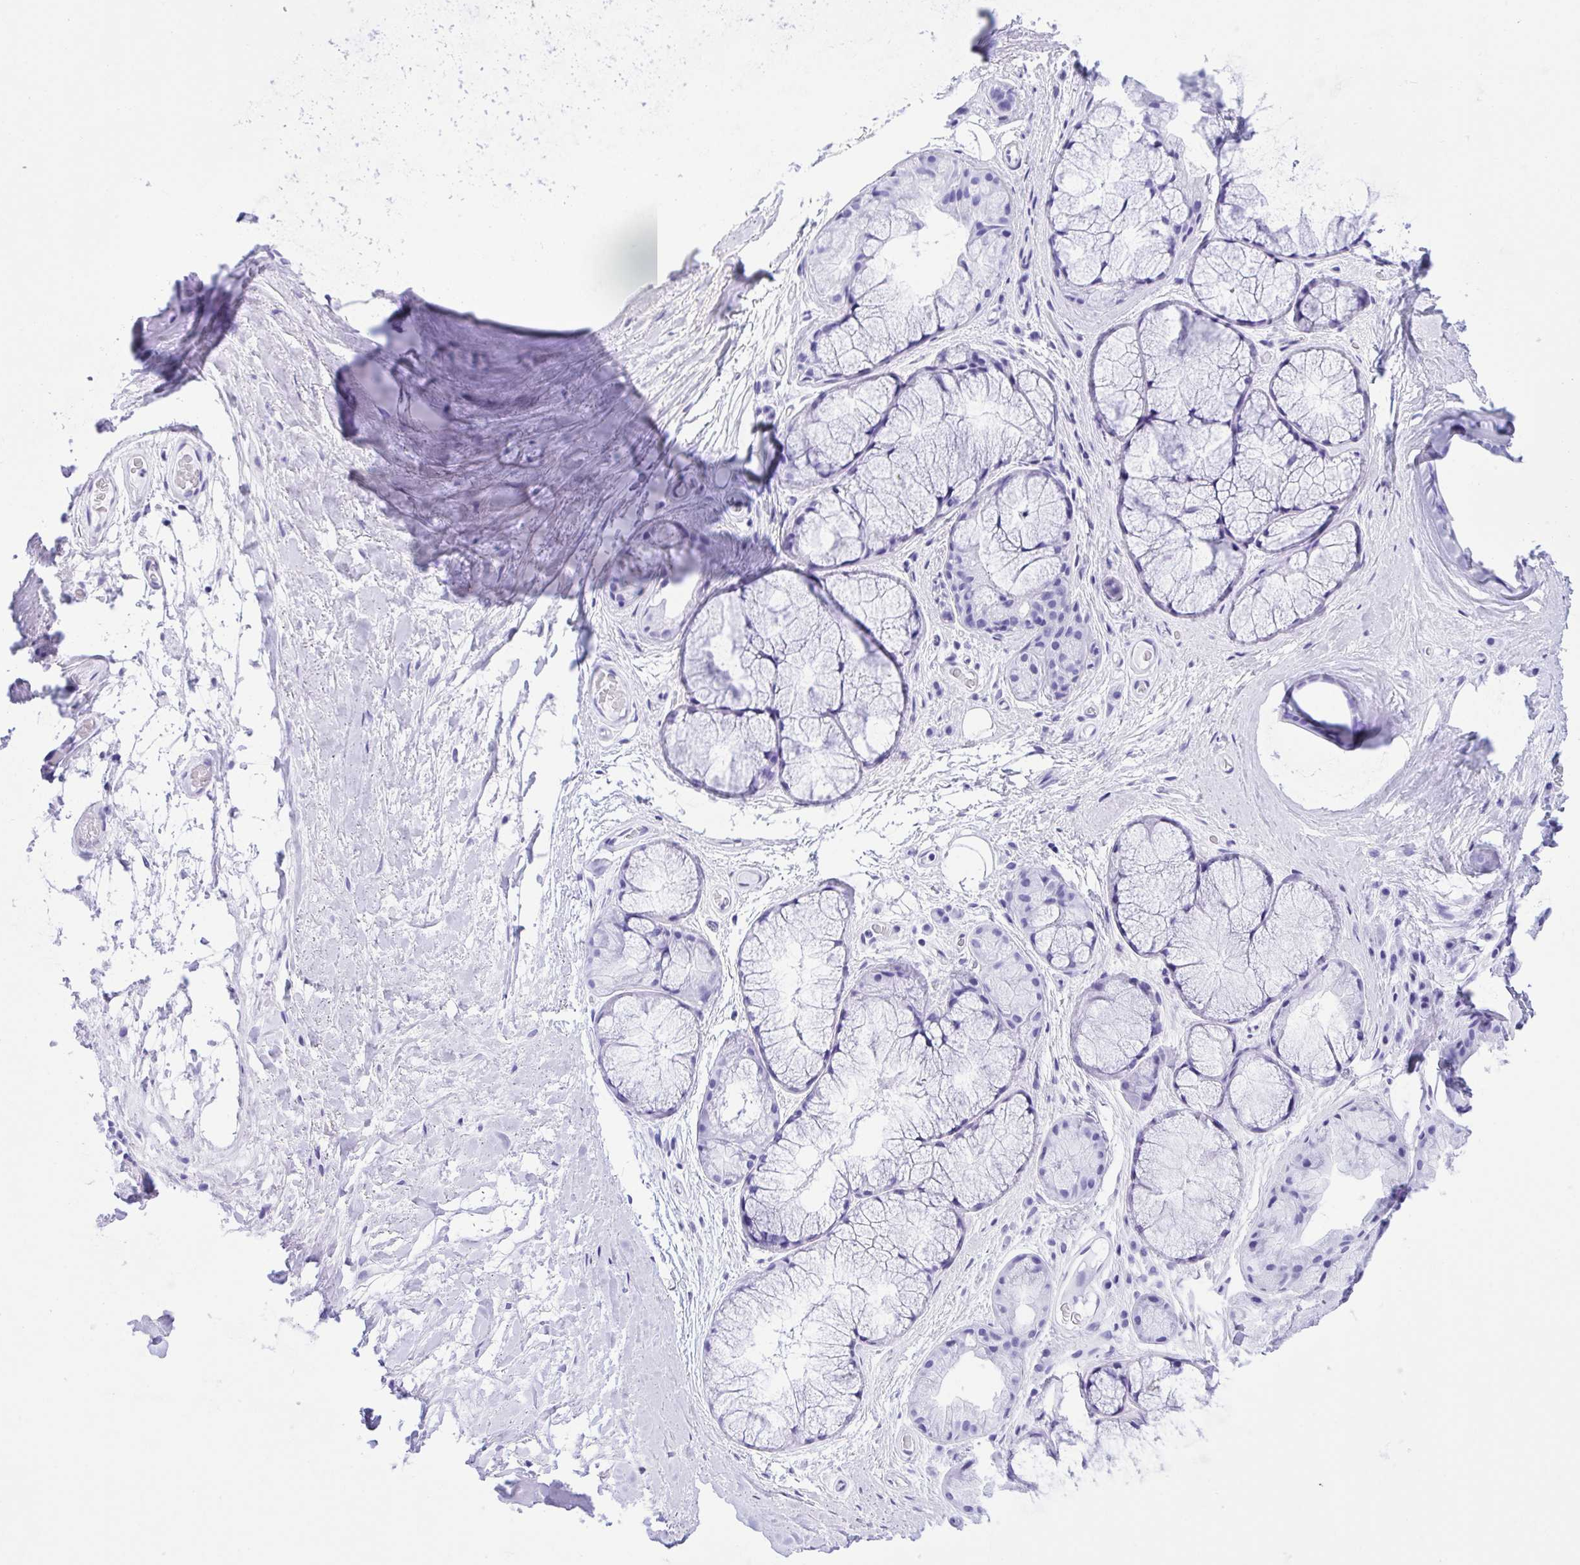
{"staining": {"intensity": "negative", "quantity": "none", "location": "none"}, "tissue": "adipose tissue", "cell_type": "Adipocytes", "image_type": "normal", "snomed": [{"axis": "morphology", "description": "Normal tissue, NOS"}, {"axis": "topography", "description": "Lymph node"}, {"axis": "topography", "description": "Cartilage tissue"}, {"axis": "topography", "description": "Nasopharynx"}], "caption": "The histopathology image shows no staining of adipocytes in unremarkable adipose tissue. The staining was performed using DAB to visualize the protein expression in brown, while the nuclei were stained in blue with hematoxylin (Magnification: 20x).", "gene": "TLN2", "patient": {"sex": "male", "age": 63}}